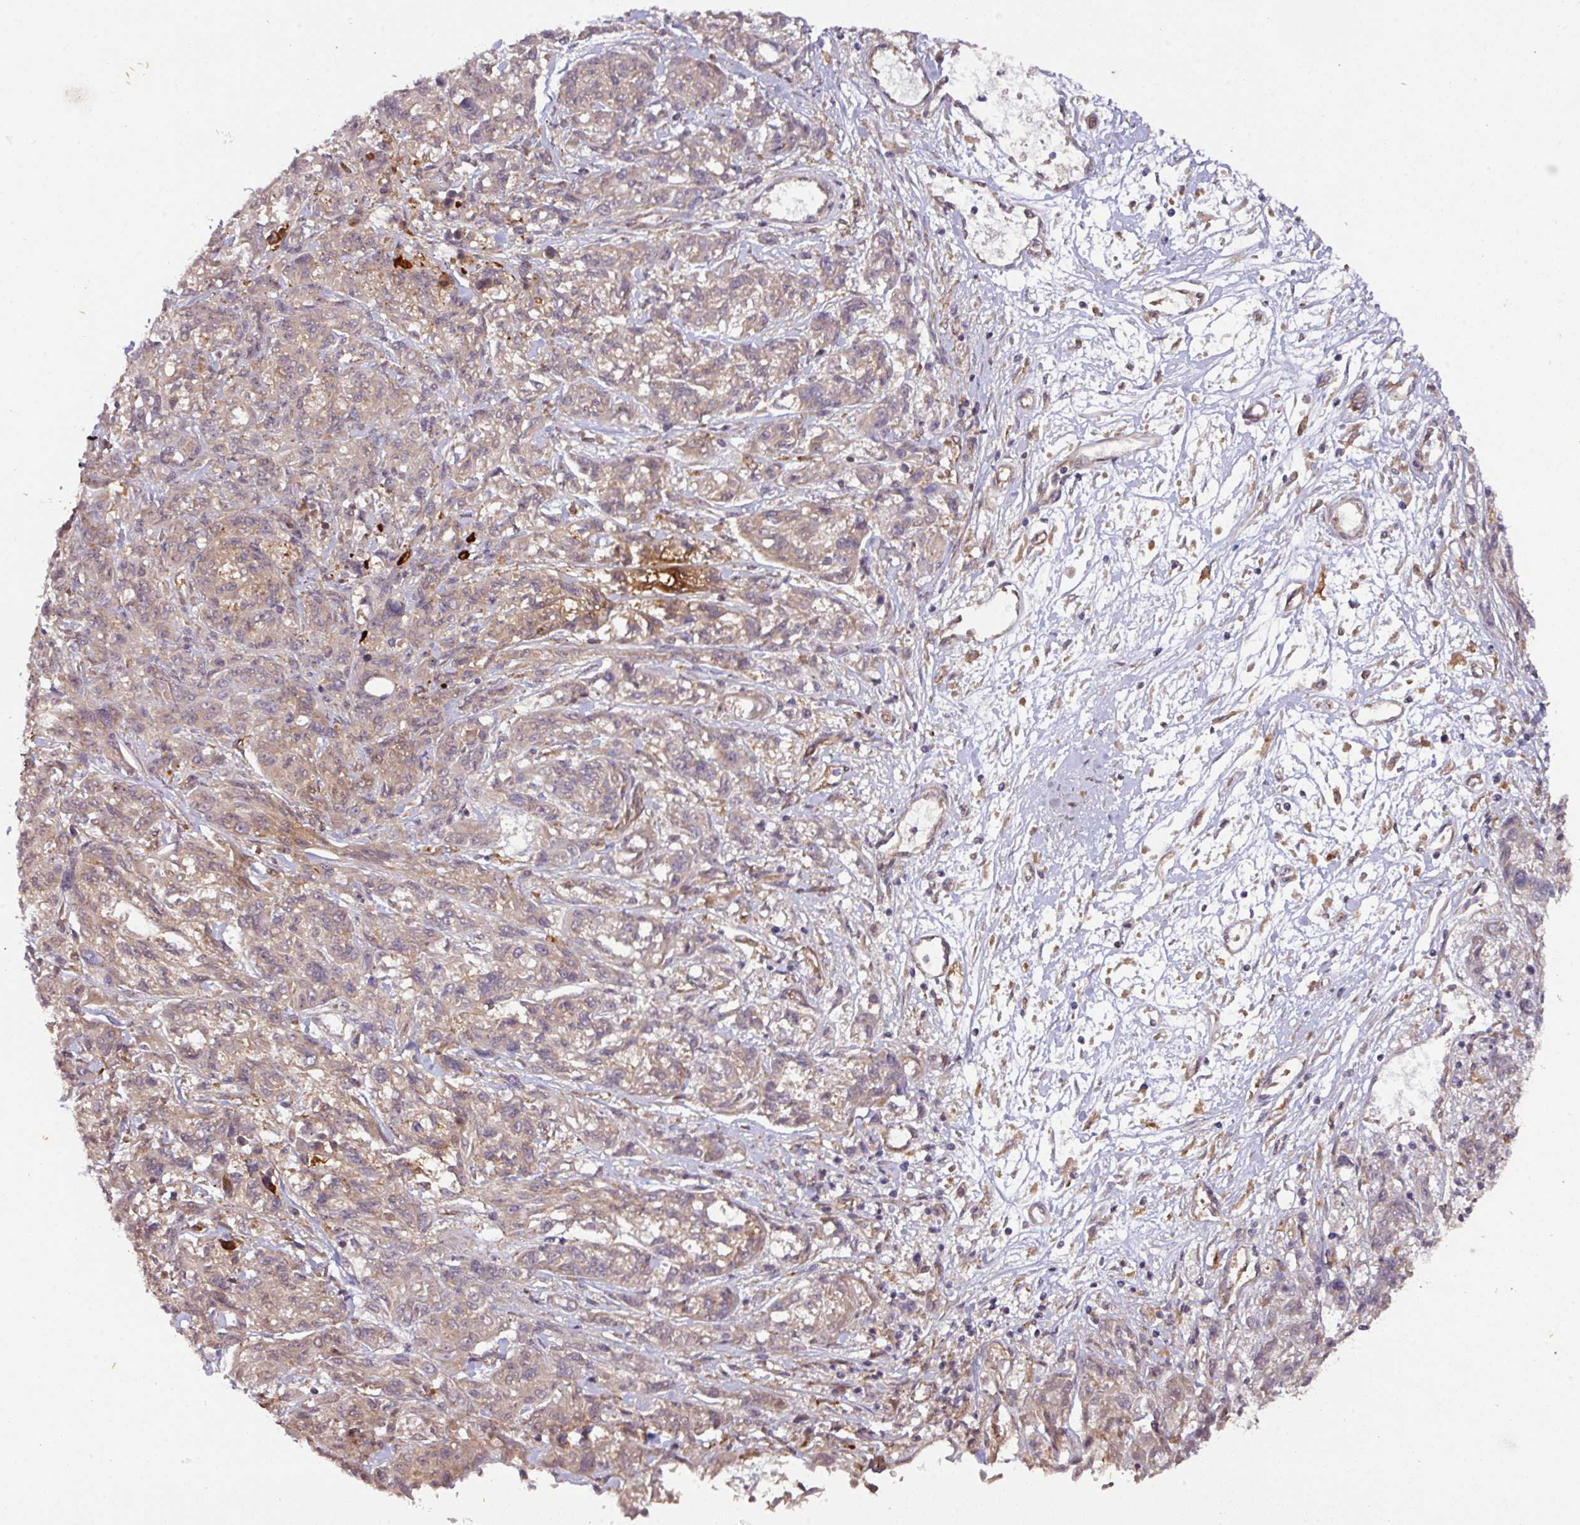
{"staining": {"intensity": "weak", "quantity": "25%-75%", "location": "cytoplasmic/membranous"}, "tissue": "melanoma", "cell_type": "Tumor cells", "image_type": "cancer", "snomed": [{"axis": "morphology", "description": "Malignant melanoma, NOS"}, {"axis": "topography", "description": "Skin"}], "caption": "DAB immunohistochemical staining of melanoma demonstrates weak cytoplasmic/membranous protein expression in about 25%-75% of tumor cells.", "gene": "CYFIP2", "patient": {"sex": "male", "age": 53}}